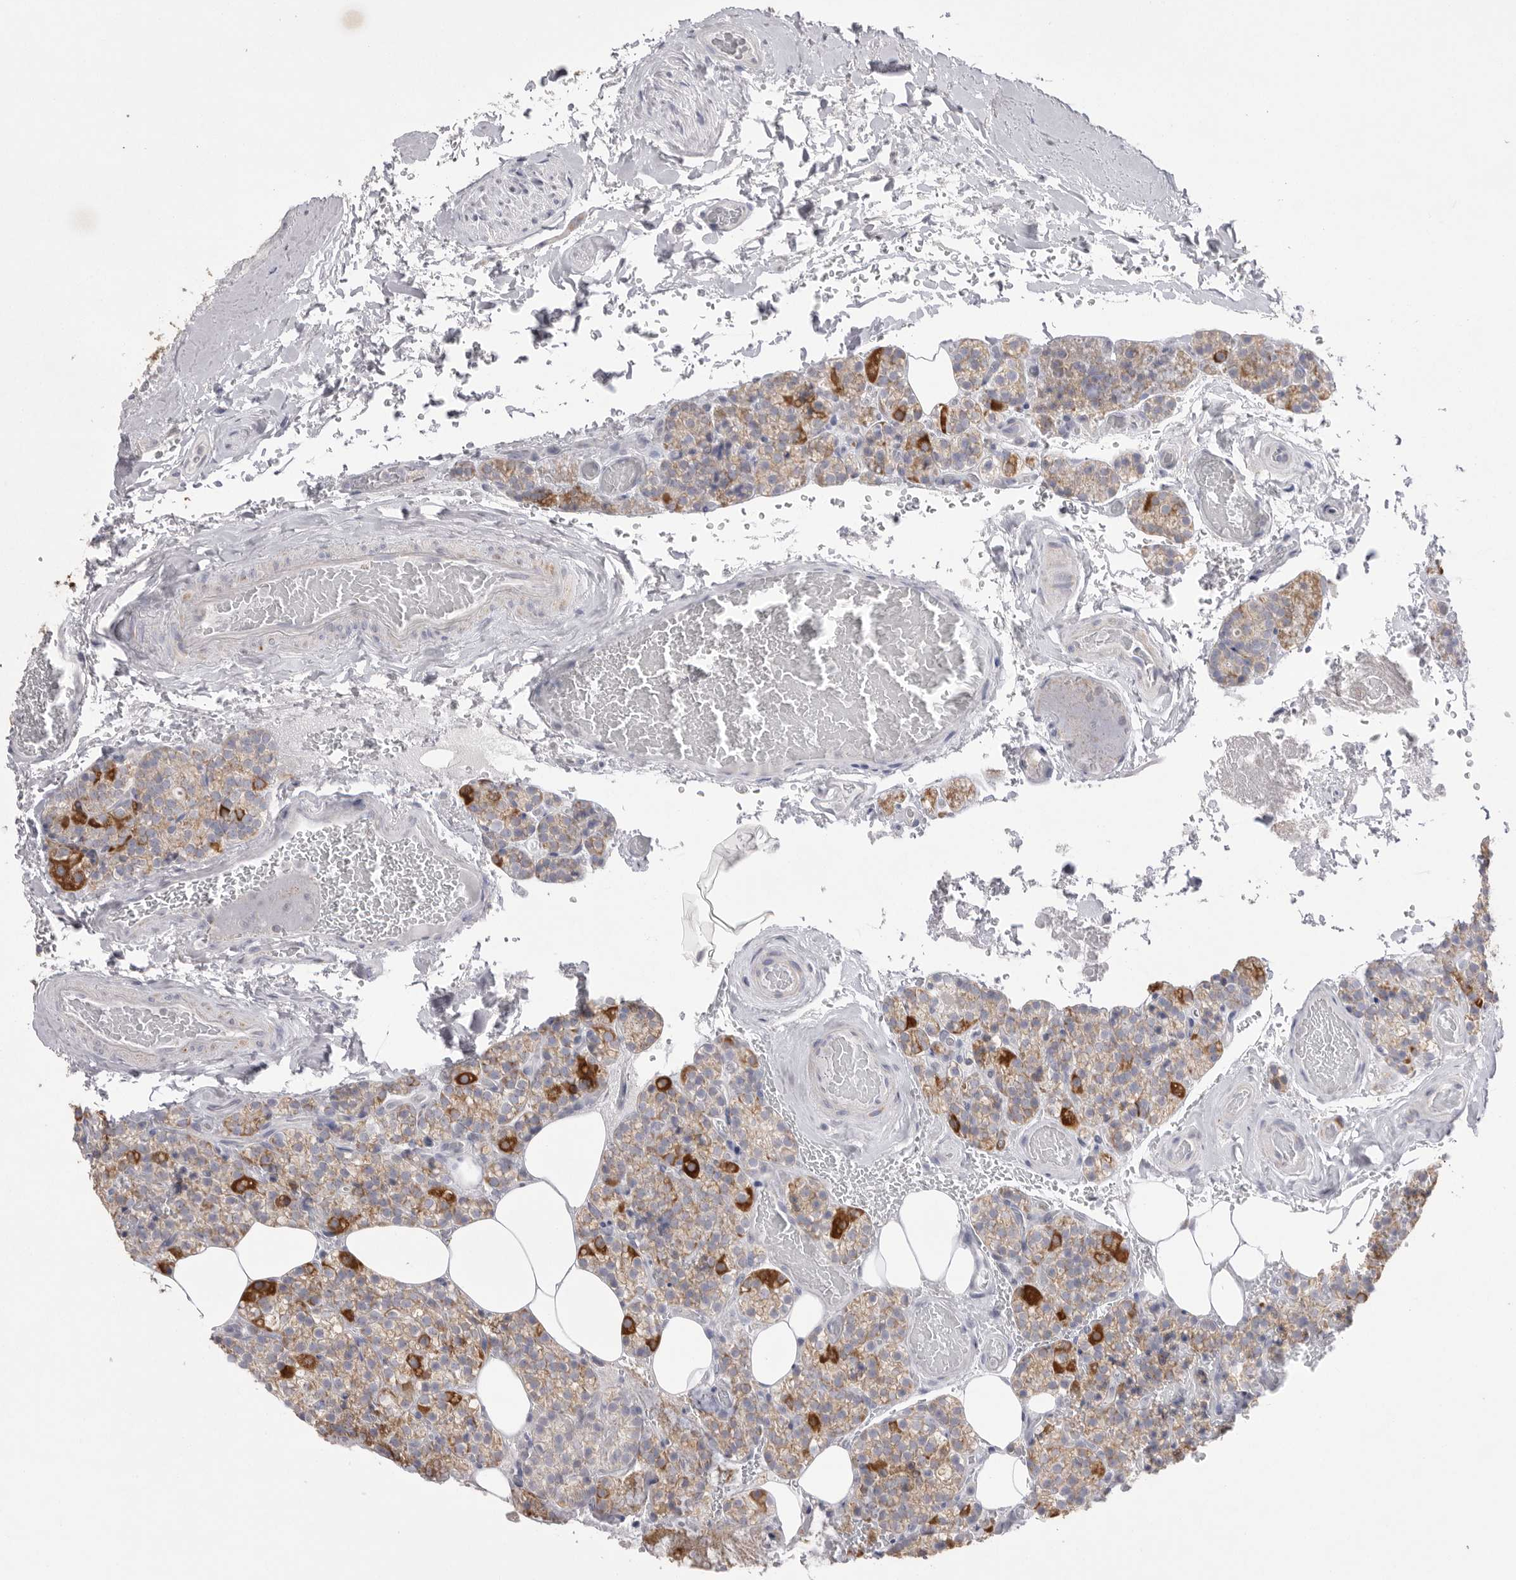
{"staining": {"intensity": "strong", "quantity": "<25%", "location": "cytoplasmic/membranous"}, "tissue": "parathyroid gland", "cell_type": "Glandular cells", "image_type": "normal", "snomed": [{"axis": "morphology", "description": "Normal tissue, NOS"}, {"axis": "topography", "description": "Parathyroid gland"}], "caption": "This histopathology image exhibits unremarkable parathyroid gland stained with IHC to label a protein in brown. The cytoplasmic/membranous of glandular cells show strong positivity for the protein. Nuclei are counter-stained blue.", "gene": "VDAC3", "patient": {"sex": "male", "age": 87}}